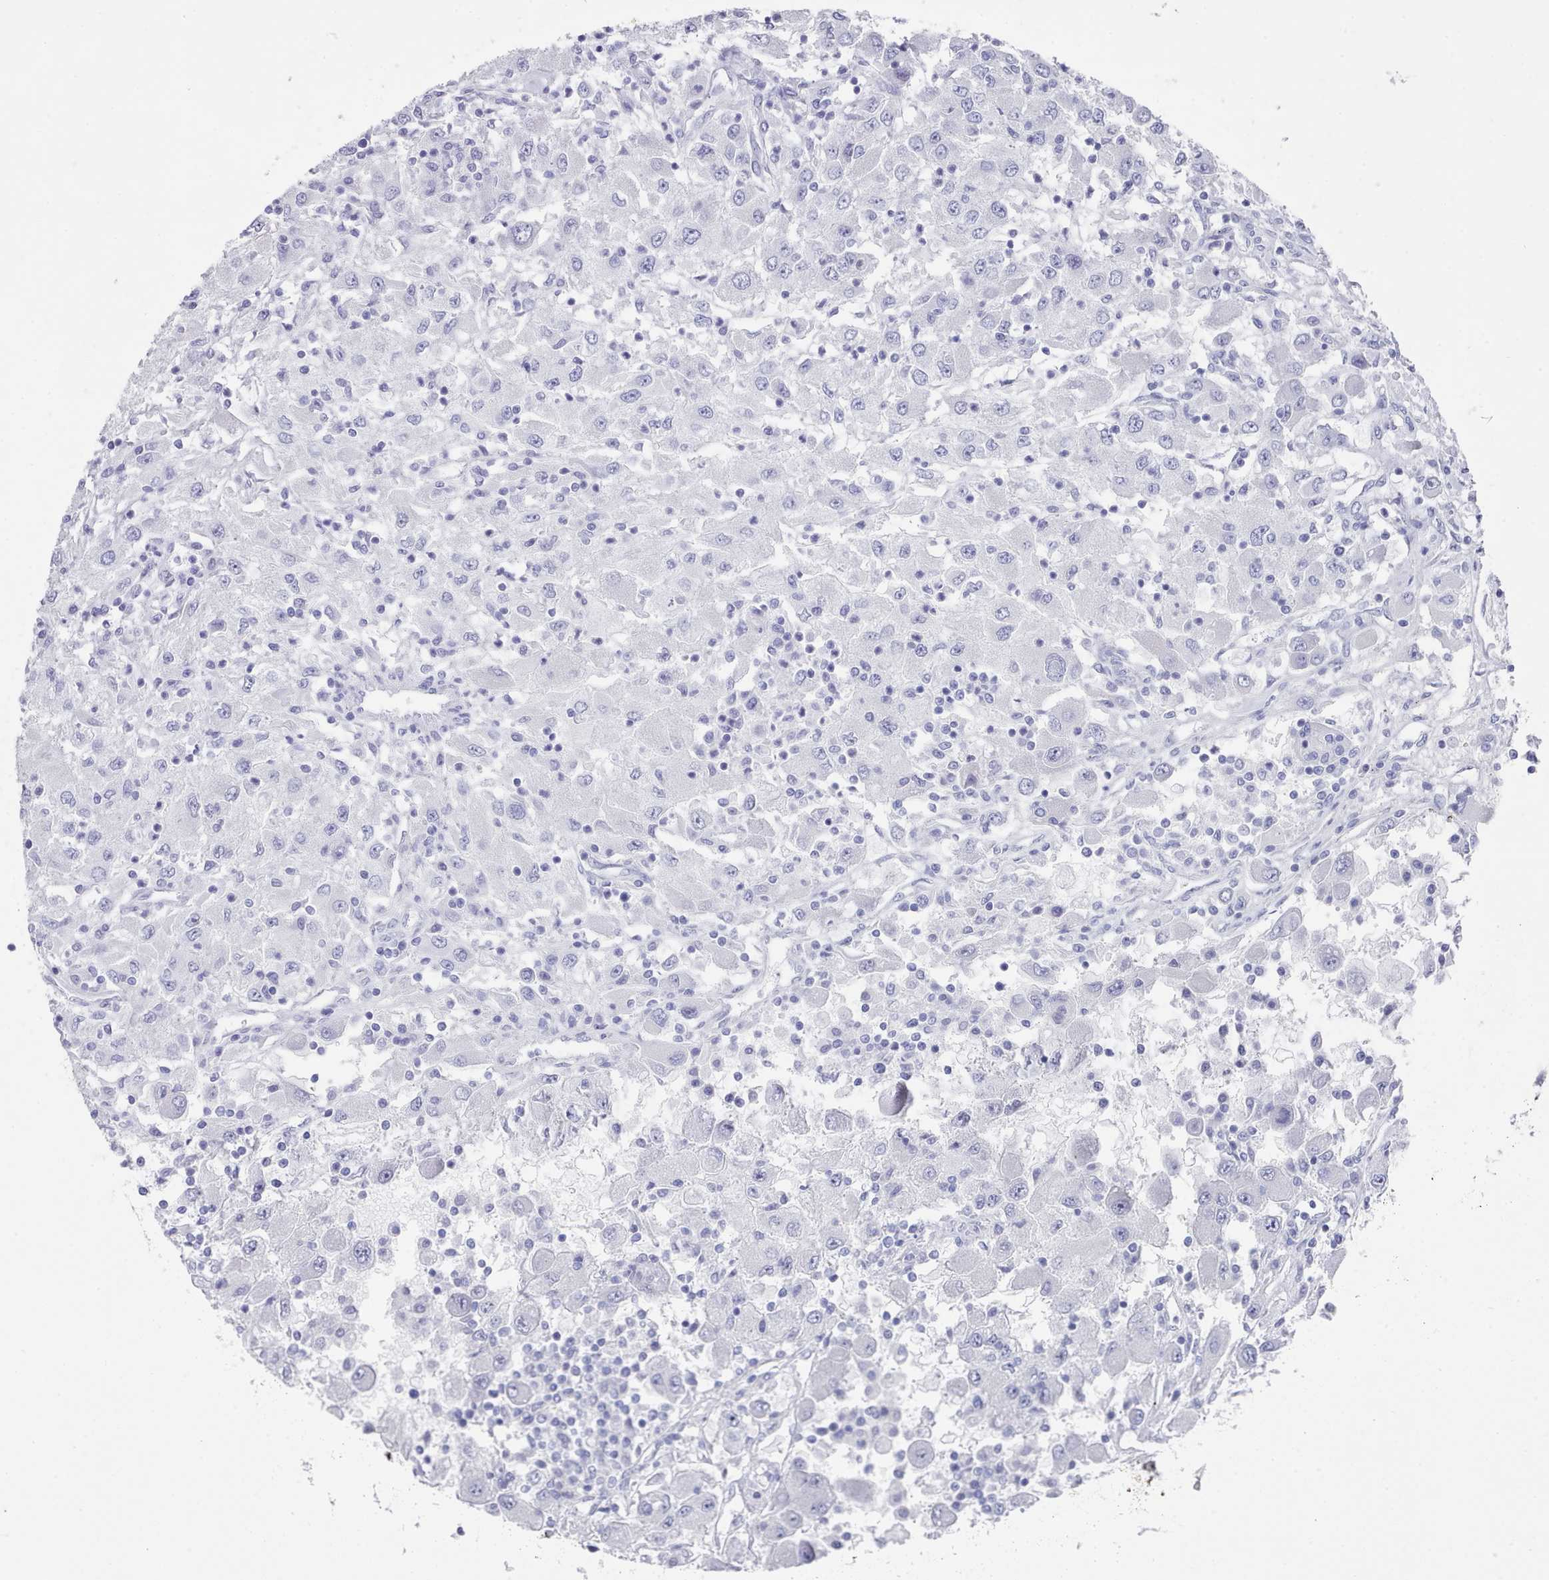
{"staining": {"intensity": "negative", "quantity": "none", "location": "none"}, "tissue": "renal cancer", "cell_type": "Tumor cells", "image_type": "cancer", "snomed": [{"axis": "morphology", "description": "Adenocarcinoma, NOS"}, {"axis": "topography", "description": "Kidney"}], "caption": "An image of renal adenocarcinoma stained for a protein shows no brown staining in tumor cells.", "gene": "LRRC37A", "patient": {"sex": "female", "age": 67}}